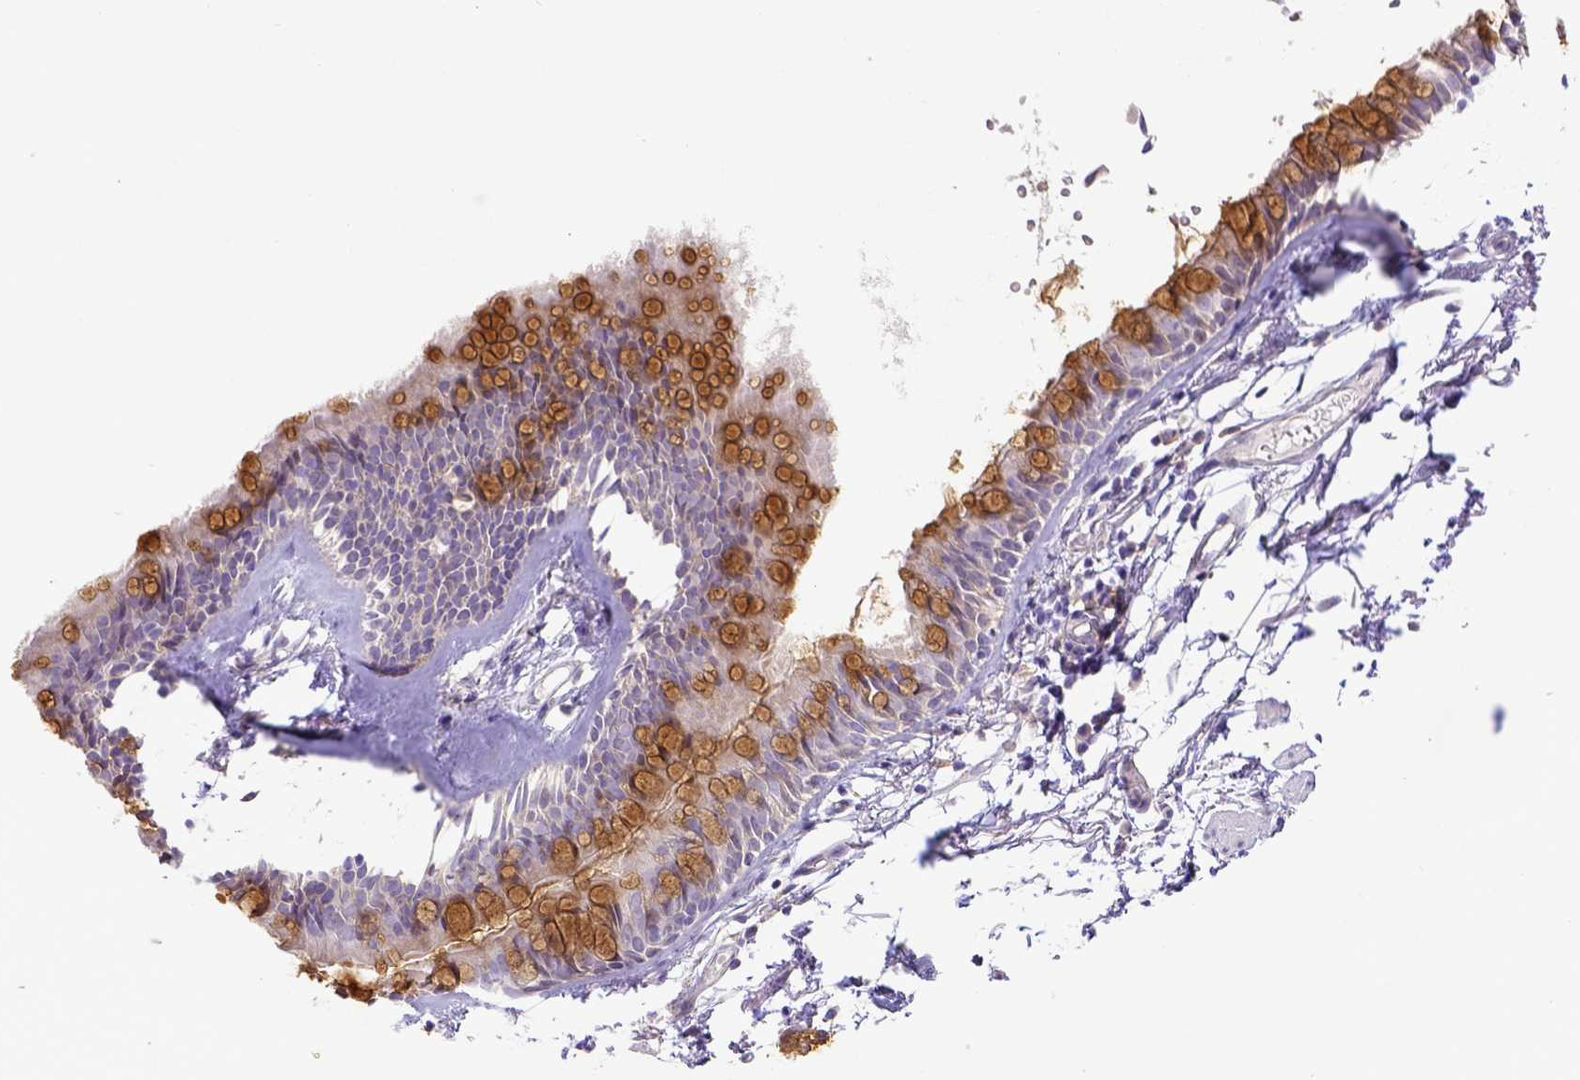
{"staining": {"intensity": "negative", "quantity": "none", "location": "none"}, "tissue": "adipose tissue", "cell_type": "Adipocytes", "image_type": "normal", "snomed": [{"axis": "morphology", "description": "Normal tissue, NOS"}, {"axis": "topography", "description": "Cartilage tissue"}, {"axis": "topography", "description": "Bronchus"}], "caption": "This is a micrograph of immunohistochemistry staining of benign adipose tissue, which shows no staining in adipocytes.", "gene": "CD40", "patient": {"sex": "female", "age": 79}}